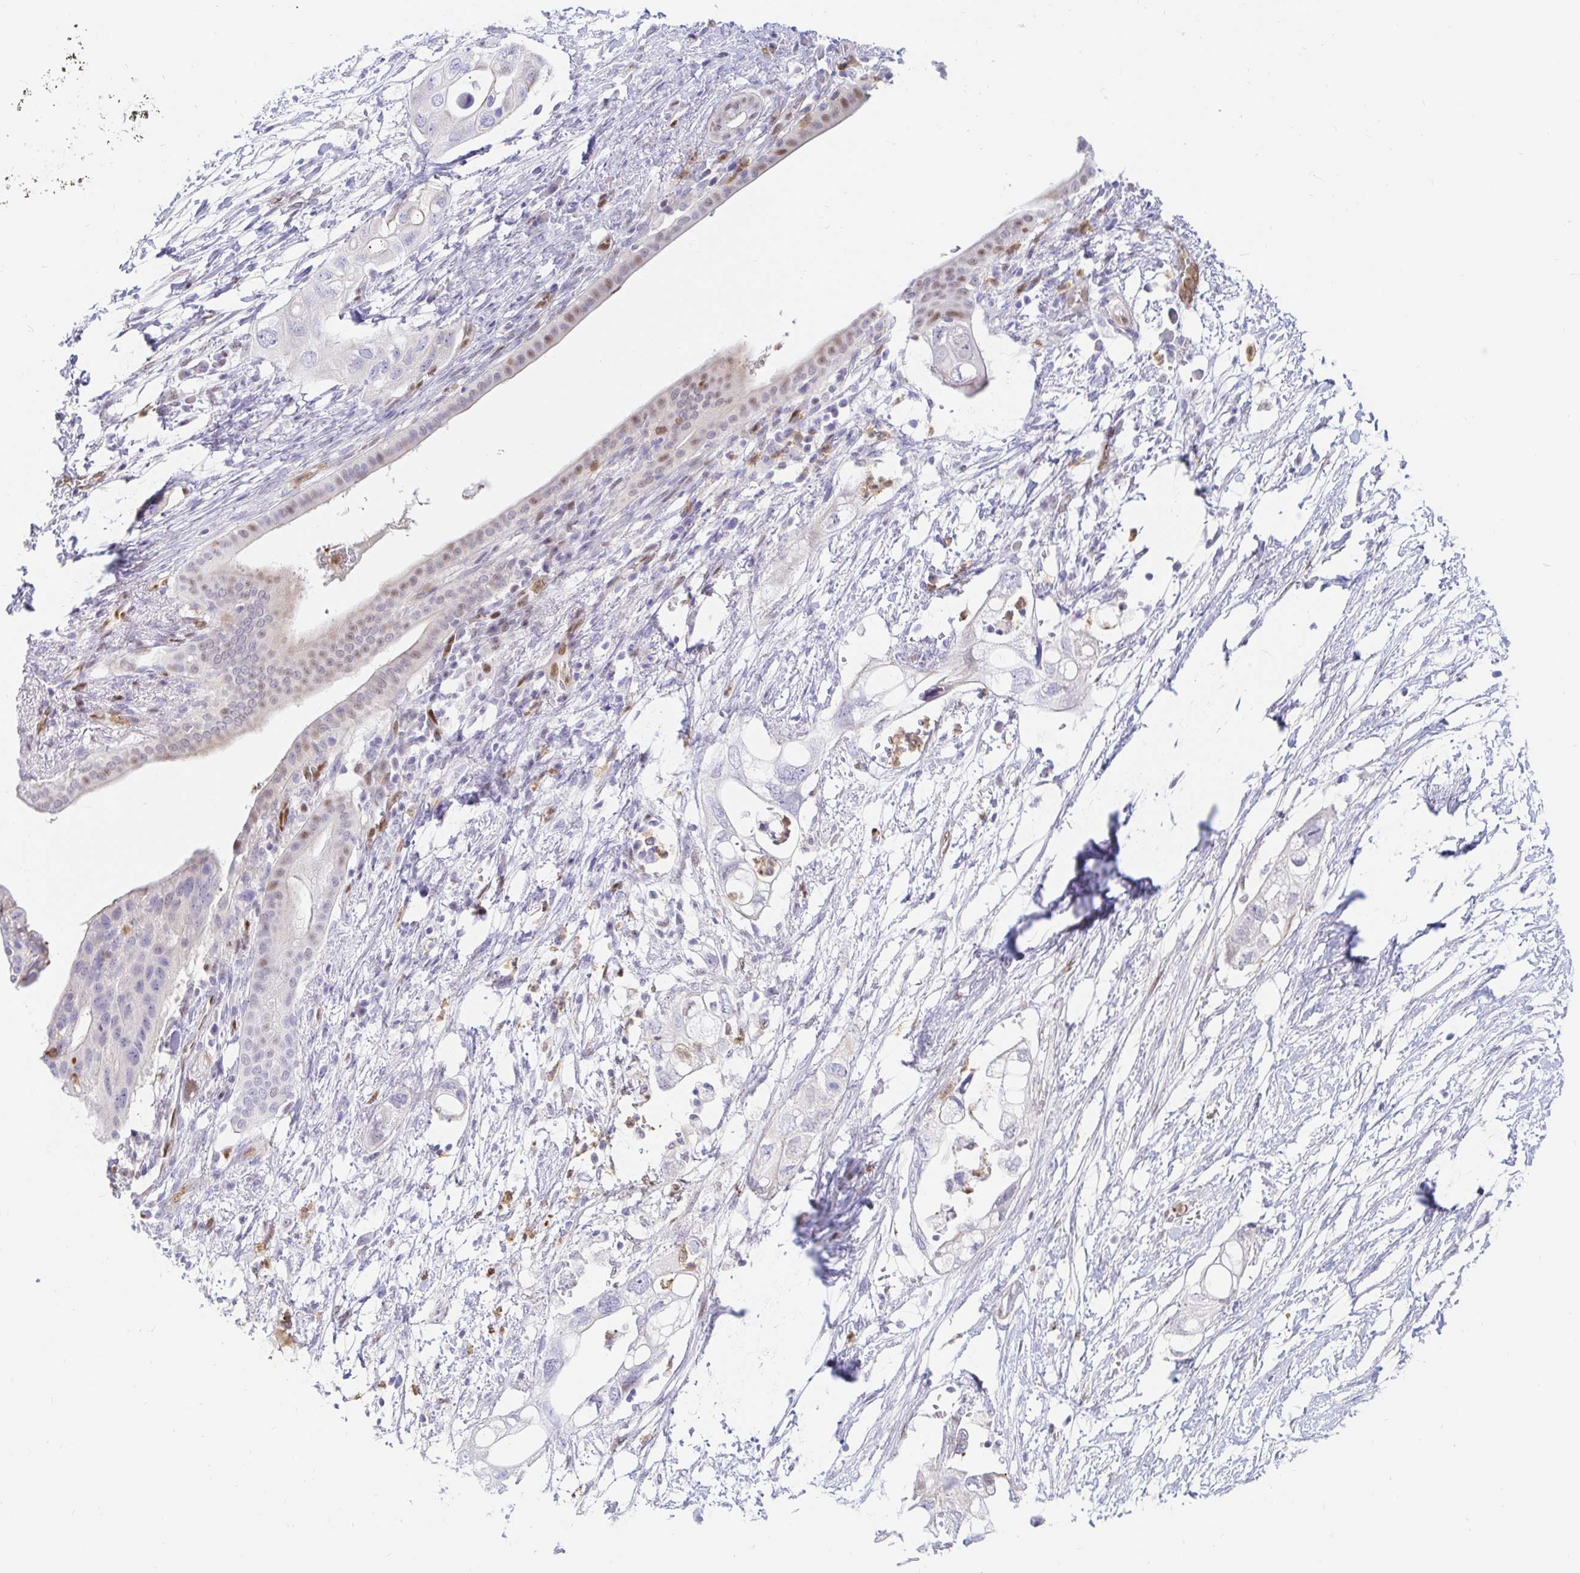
{"staining": {"intensity": "weak", "quantity": "<25%", "location": "nuclear"}, "tissue": "pancreatic cancer", "cell_type": "Tumor cells", "image_type": "cancer", "snomed": [{"axis": "morphology", "description": "Adenocarcinoma, NOS"}, {"axis": "topography", "description": "Pancreas"}], "caption": "The image shows no significant expression in tumor cells of pancreatic adenocarcinoma. Nuclei are stained in blue.", "gene": "HINFP", "patient": {"sex": "female", "age": 72}}